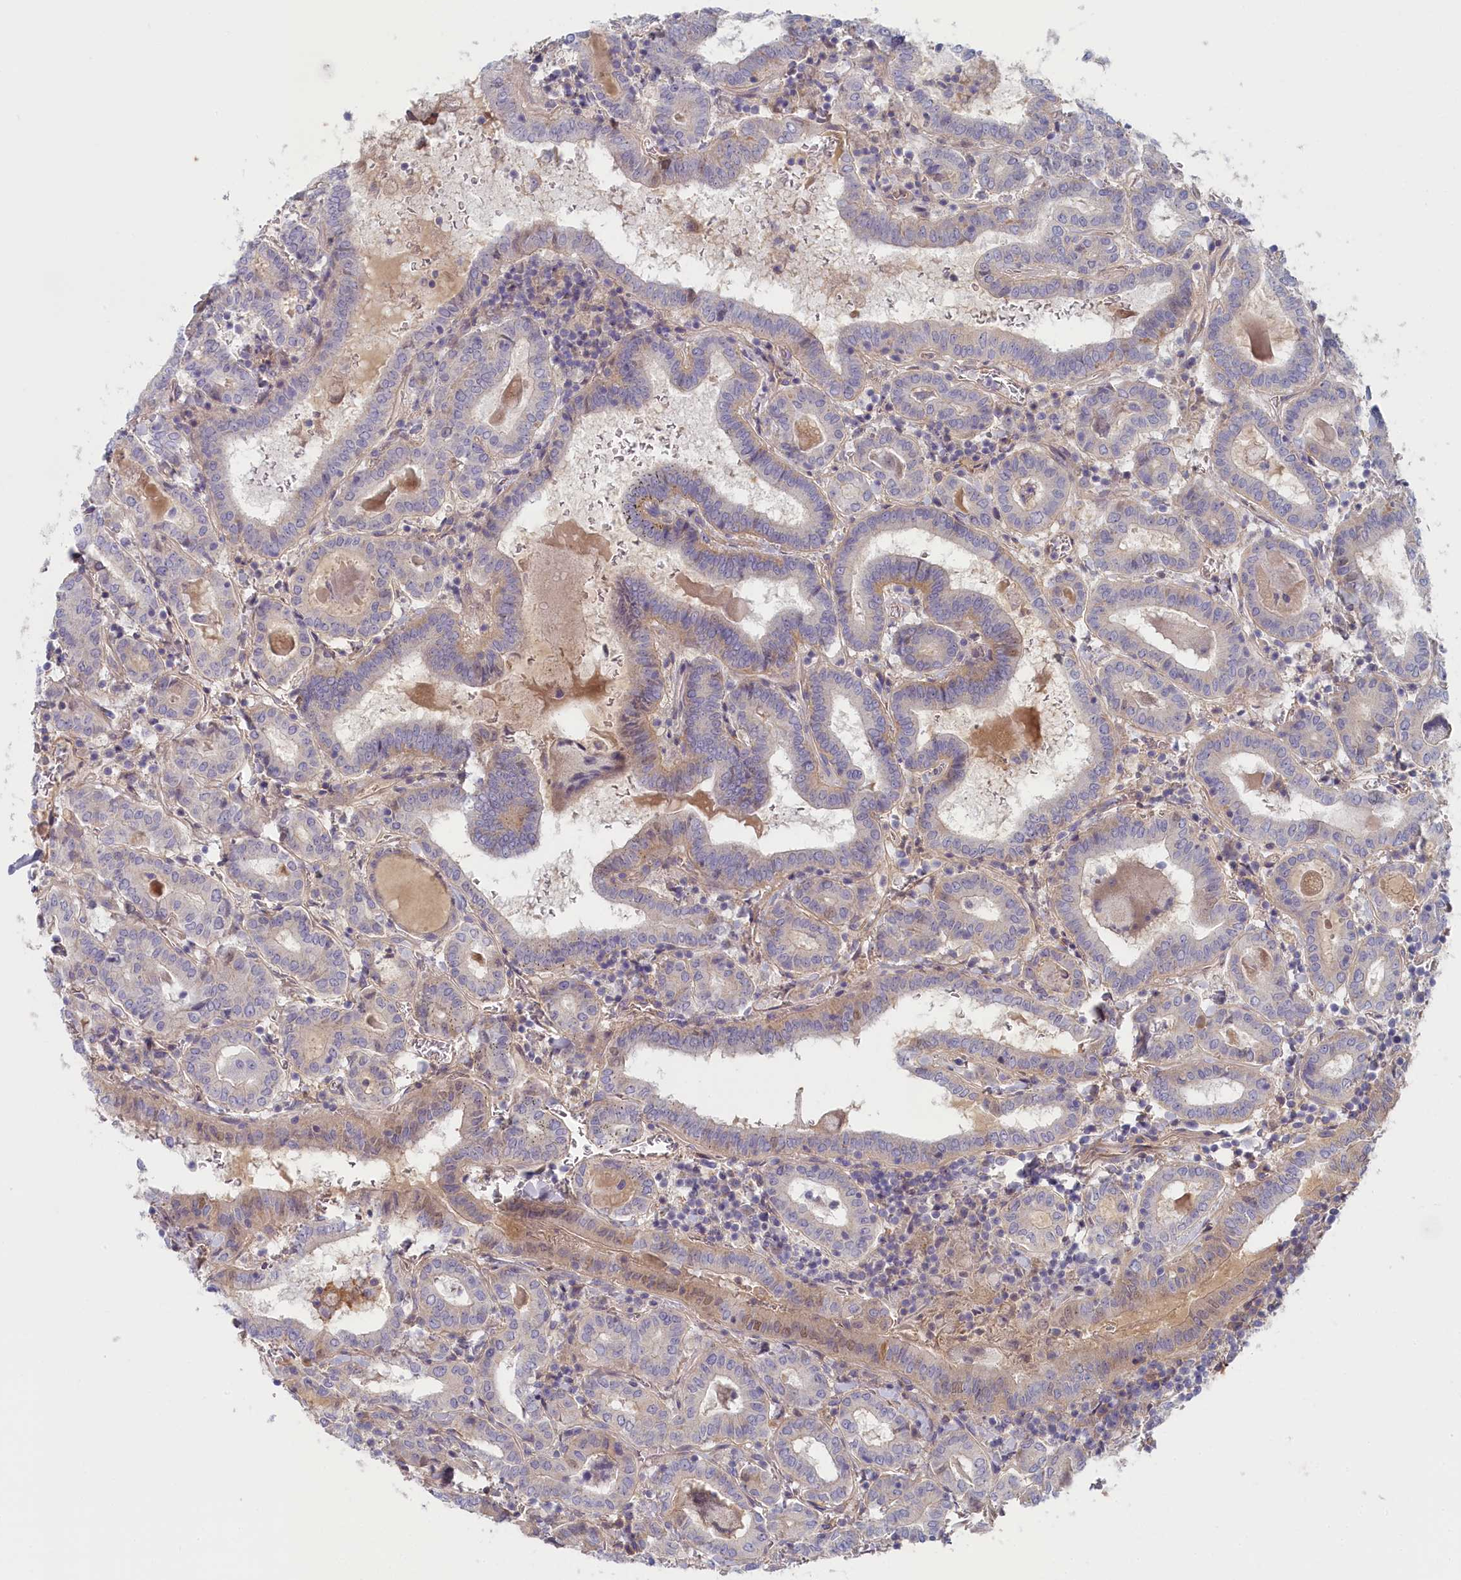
{"staining": {"intensity": "weak", "quantity": "<25%", "location": "cytoplasmic/membranous"}, "tissue": "thyroid cancer", "cell_type": "Tumor cells", "image_type": "cancer", "snomed": [{"axis": "morphology", "description": "Papillary adenocarcinoma, NOS"}, {"axis": "topography", "description": "Thyroid gland"}], "caption": "IHC of thyroid papillary adenocarcinoma displays no staining in tumor cells.", "gene": "STX16", "patient": {"sex": "female", "age": 72}}